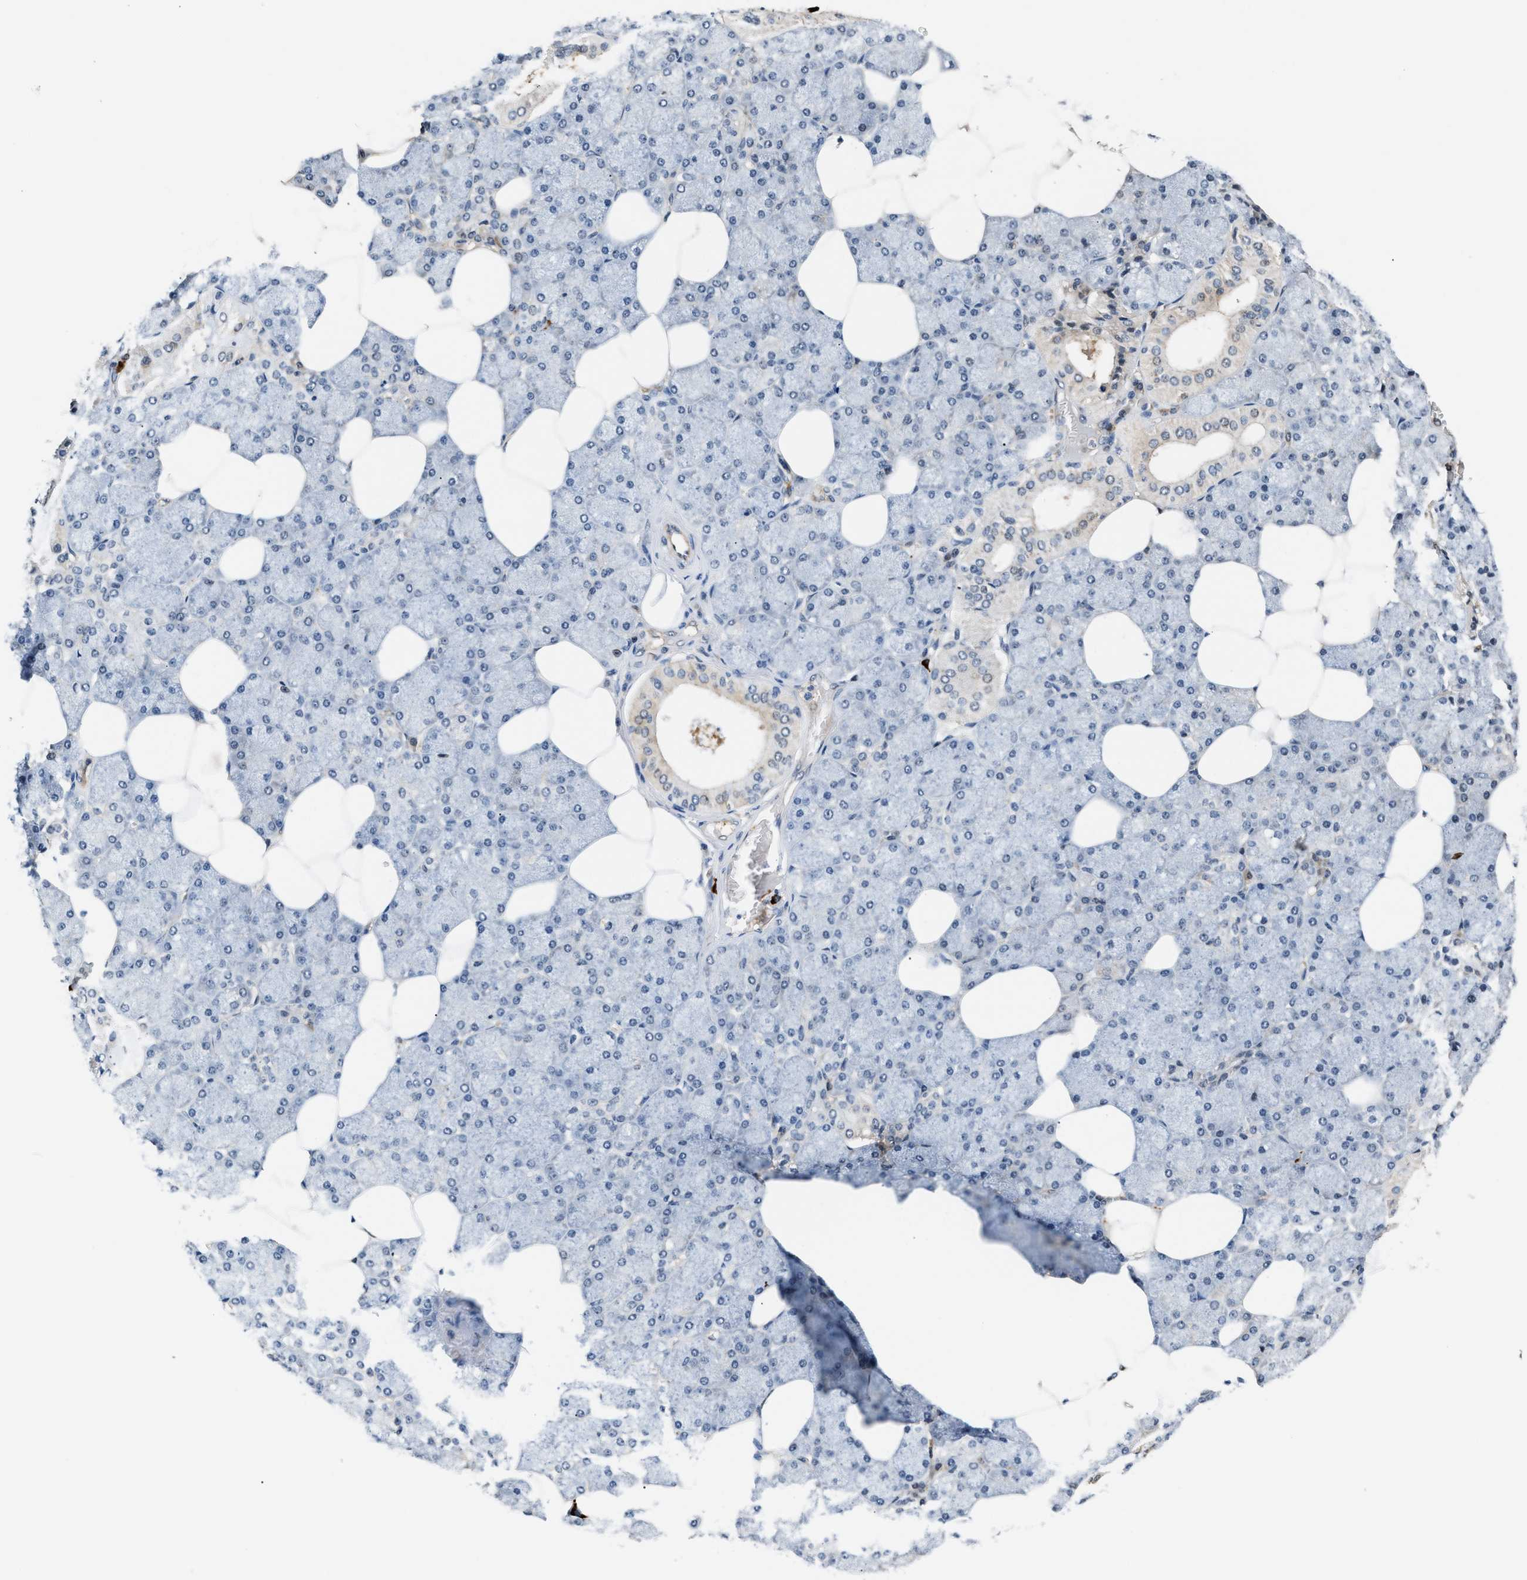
{"staining": {"intensity": "weak", "quantity": "<25%", "location": "cytoplasmic/membranous"}, "tissue": "salivary gland", "cell_type": "Glandular cells", "image_type": "normal", "snomed": [{"axis": "morphology", "description": "Normal tissue, NOS"}, {"axis": "topography", "description": "Salivary gland"}], "caption": "This micrograph is of unremarkable salivary gland stained with immunohistochemistry to label a protein in brown with the nuclei are counter-stained blue. There is no staining in glandular cells.", "gene": "TUT7", "patient": {"sex": "male", "age": 62}}